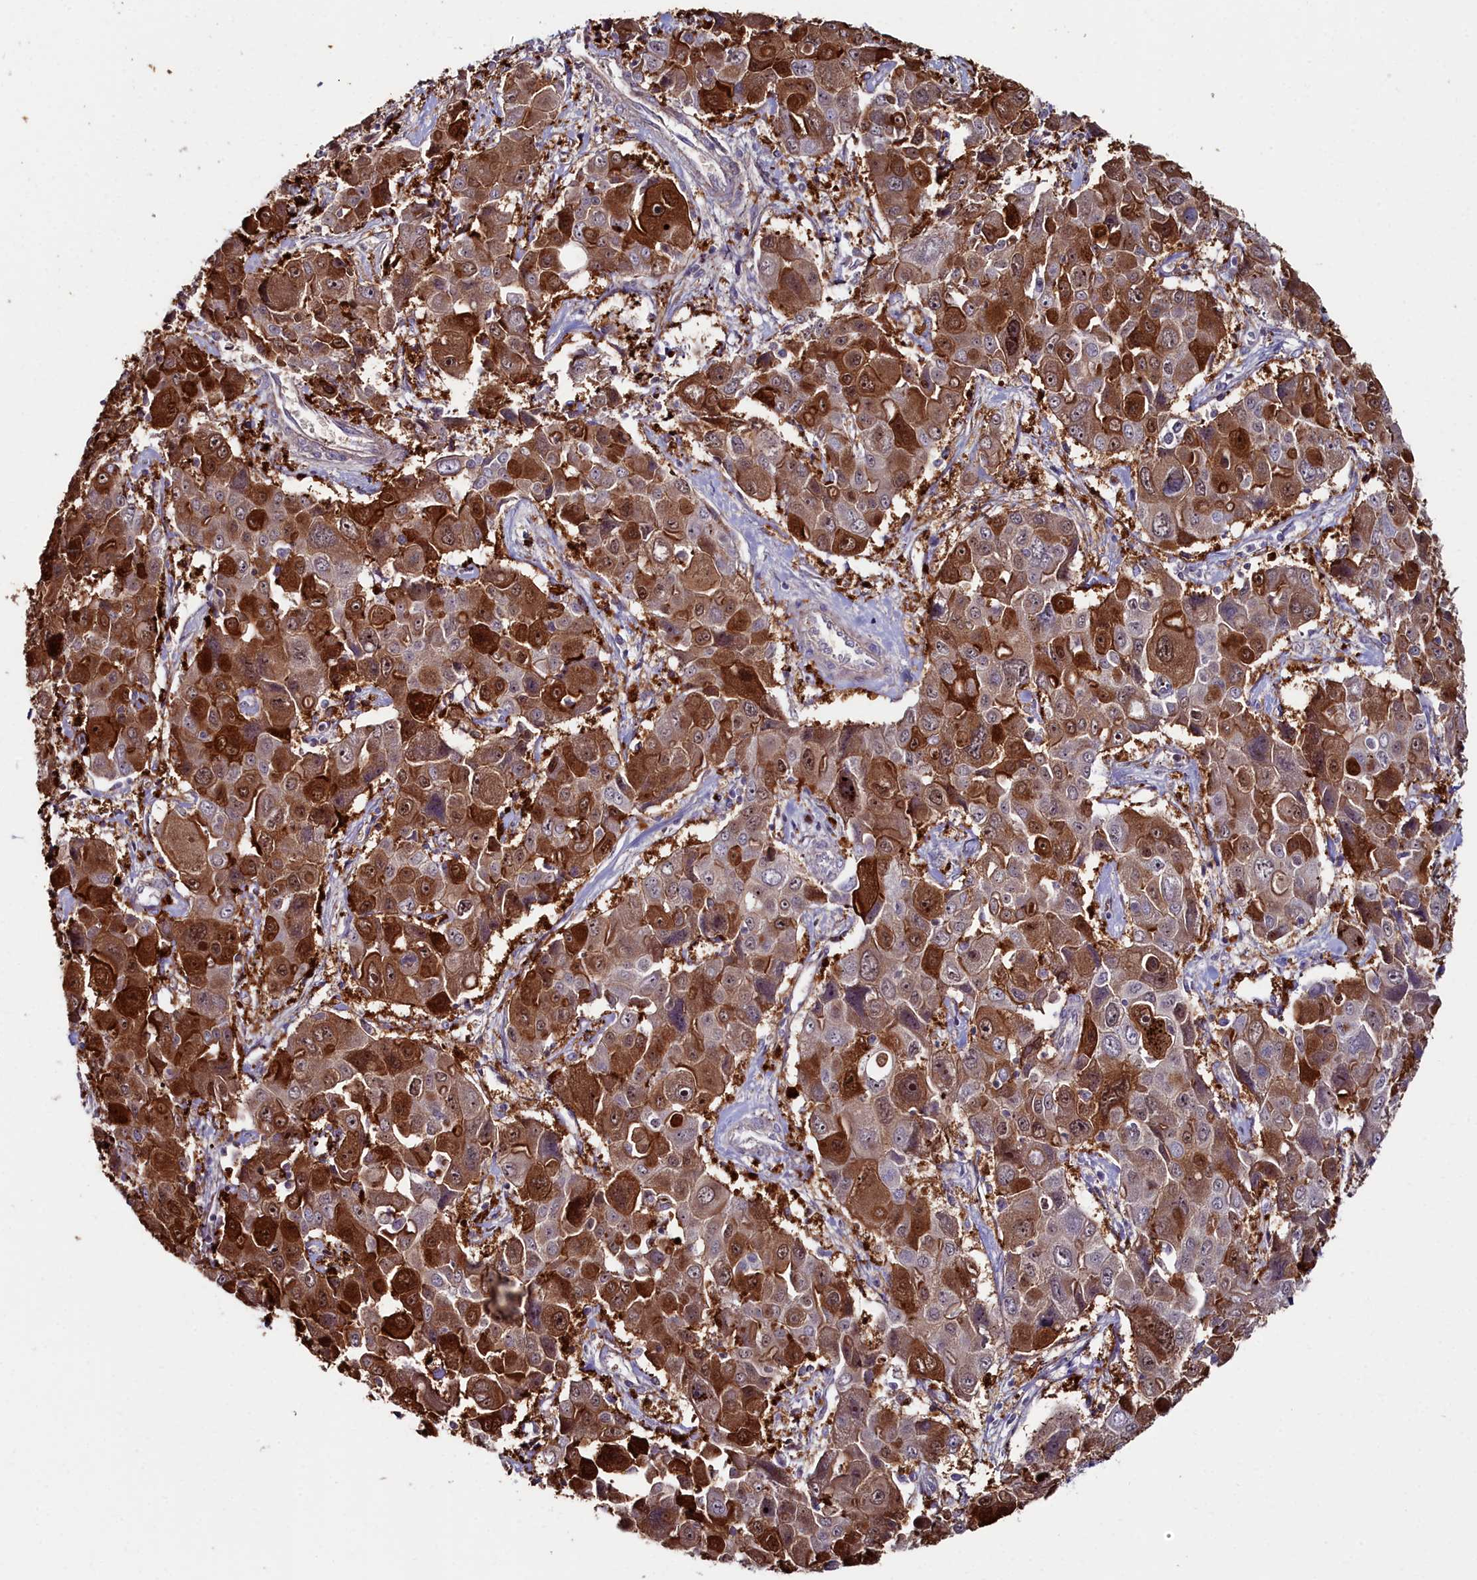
{"staining": {"intensity": "strong", "quantity": ">75%", "location": "cytoplasmic/membranous,nuclear"}, "tissue": "liver cancer", "cell_type": "Tumor cells", "image_type": "cancer", "snomed": [{"axis": "morphology", "description": "Cholangiocarcinoma"}, {"axis": "topography", "description": "Liver"}], "caption": "Liver cancer stained with DAB IHC shows high levels of strong cytoplasmic/membranous and nuclear positivity in about >75% of tumor cells.", "gene": "KCTD18", "patient": {"sex": "male", "age": 67}}